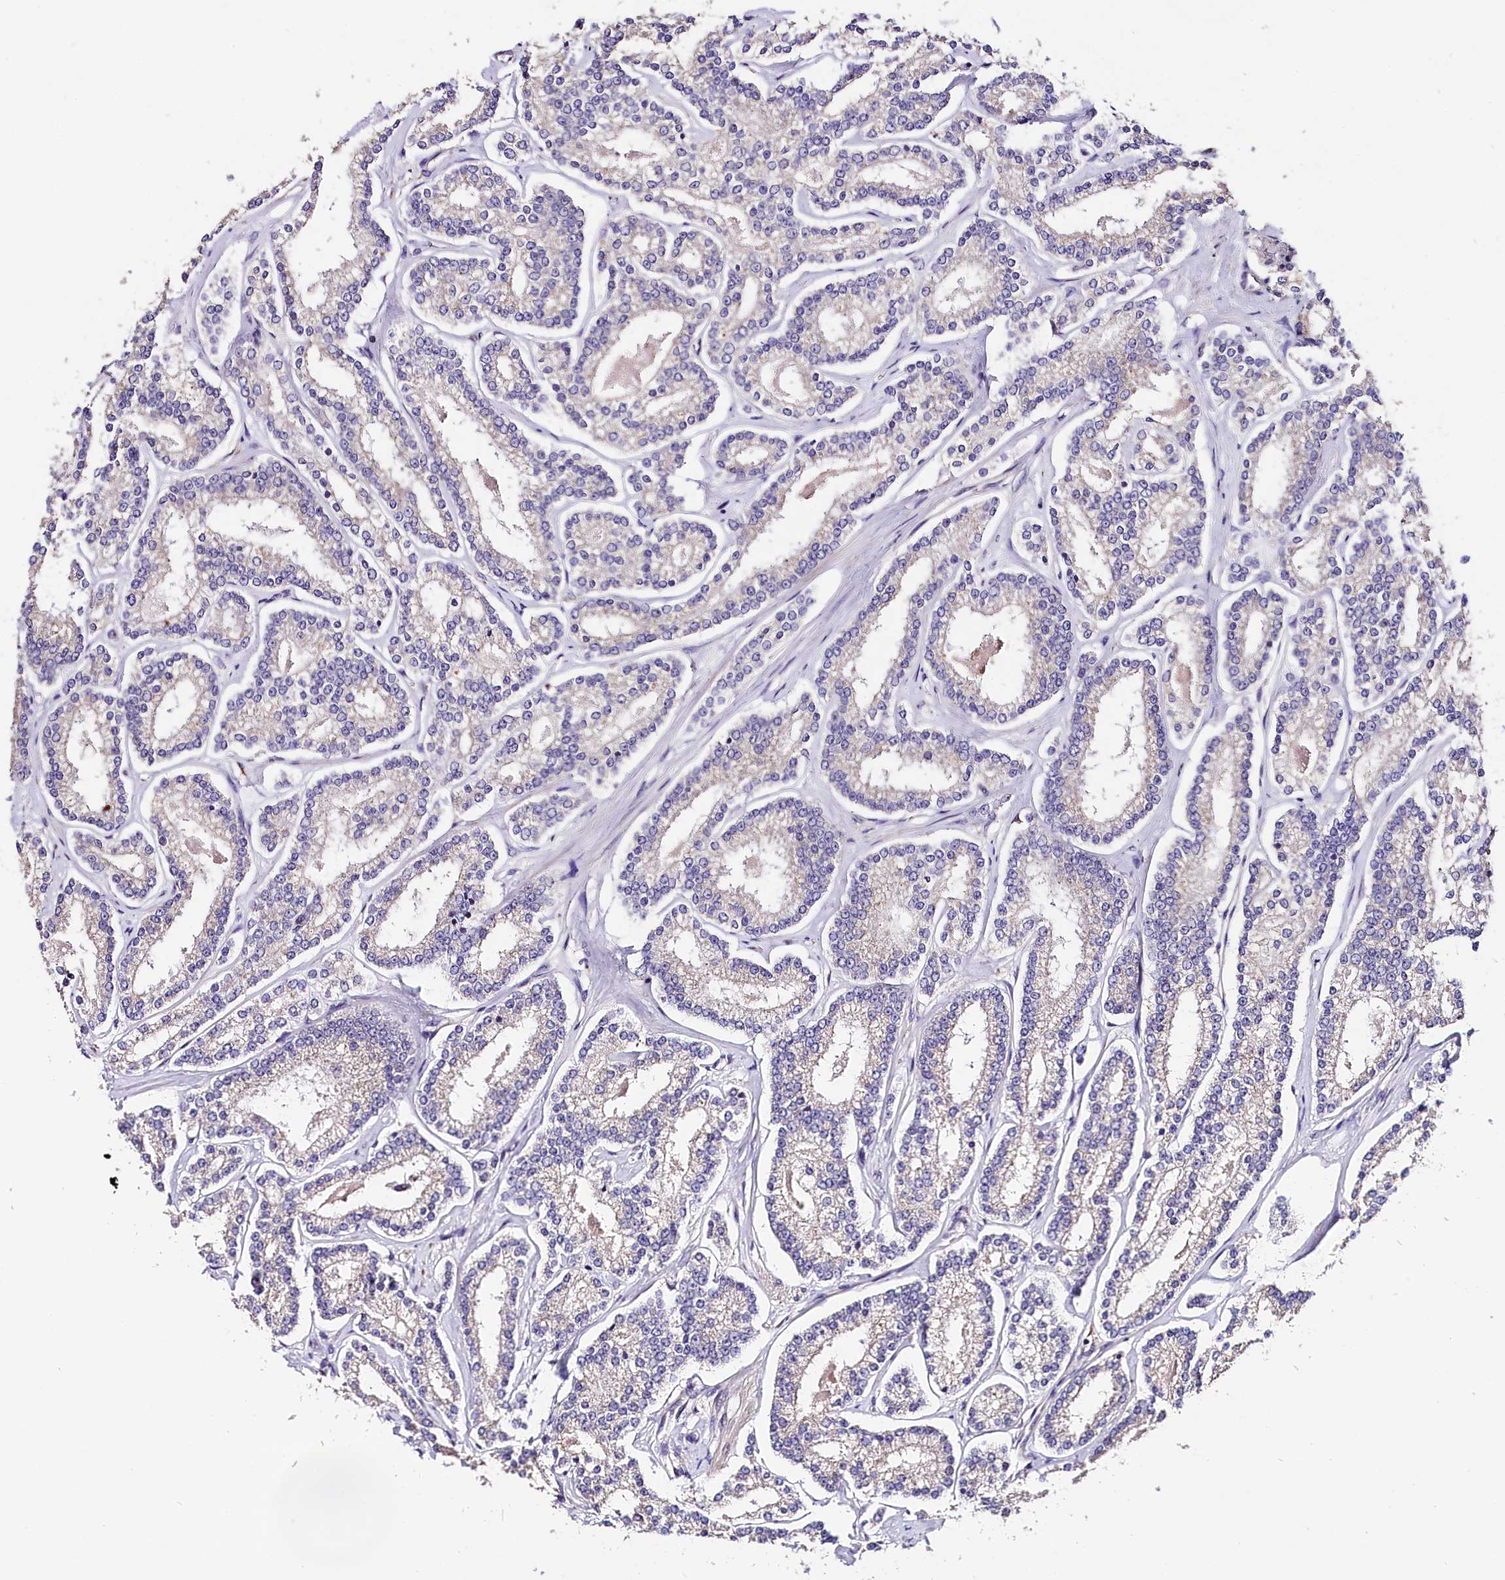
{"staining": {"intensity": "negative", "quantity": "none", "location": "none"}, "tissue": "prostate cancer", "cell_type": "Tumor cells", "image_type": "cancer", "snomed": [{"axis": "morphology", "description": "Normal tissue, NOS"}, {"axis": "morphology", "description": "Adenocarcinoma, High grade"}, {"axis": "topography", "description": "Prostate"}], "caption": "The histopathology image displays no staining of tumor cells in prostate cancer (adenocarcinoma (high-grade)).", "gene": "ACAA2", "patient": {"sex": "male", "age": 83}}